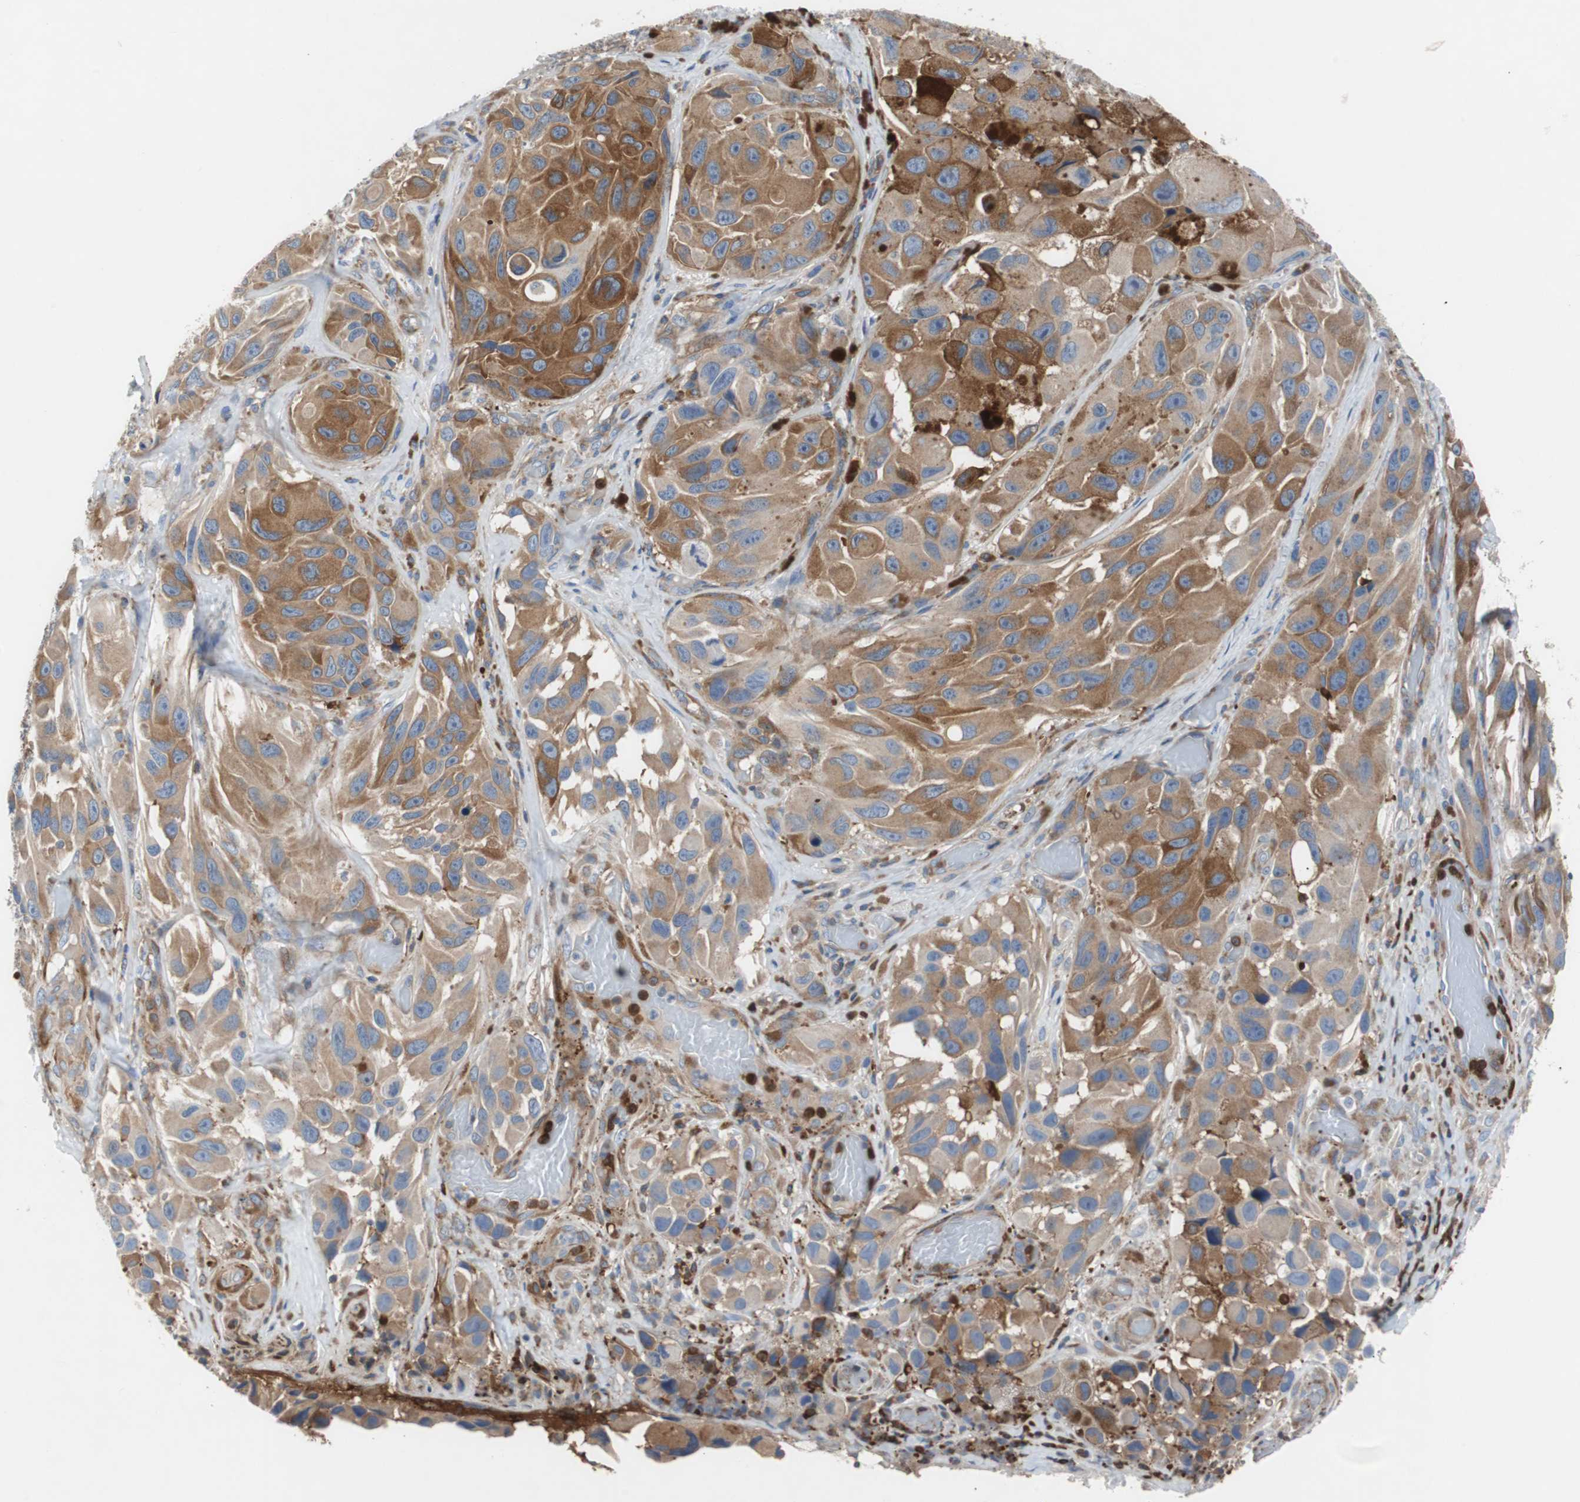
{"staining": {"intensity": "strong", "quantity": ">75%", "location": "cytoplasmic/membranous"}, "tissue": "melanoma", "cell_type": "Tumor cells", "image_type": "cancer", "snomed": [{"axis": "morphology", "description": "Malignant melanoma, NOS"}, {"axis": "topography", "description": "Skin"}], "caption": "Immunohistochemical staining of human melanoma demonstrates high levels of strong cytoplasmic/membranous expression in approximately >75% of tumor cells.", "gene": "GYS1", "patient": {"sex": "female", "age": 73}}